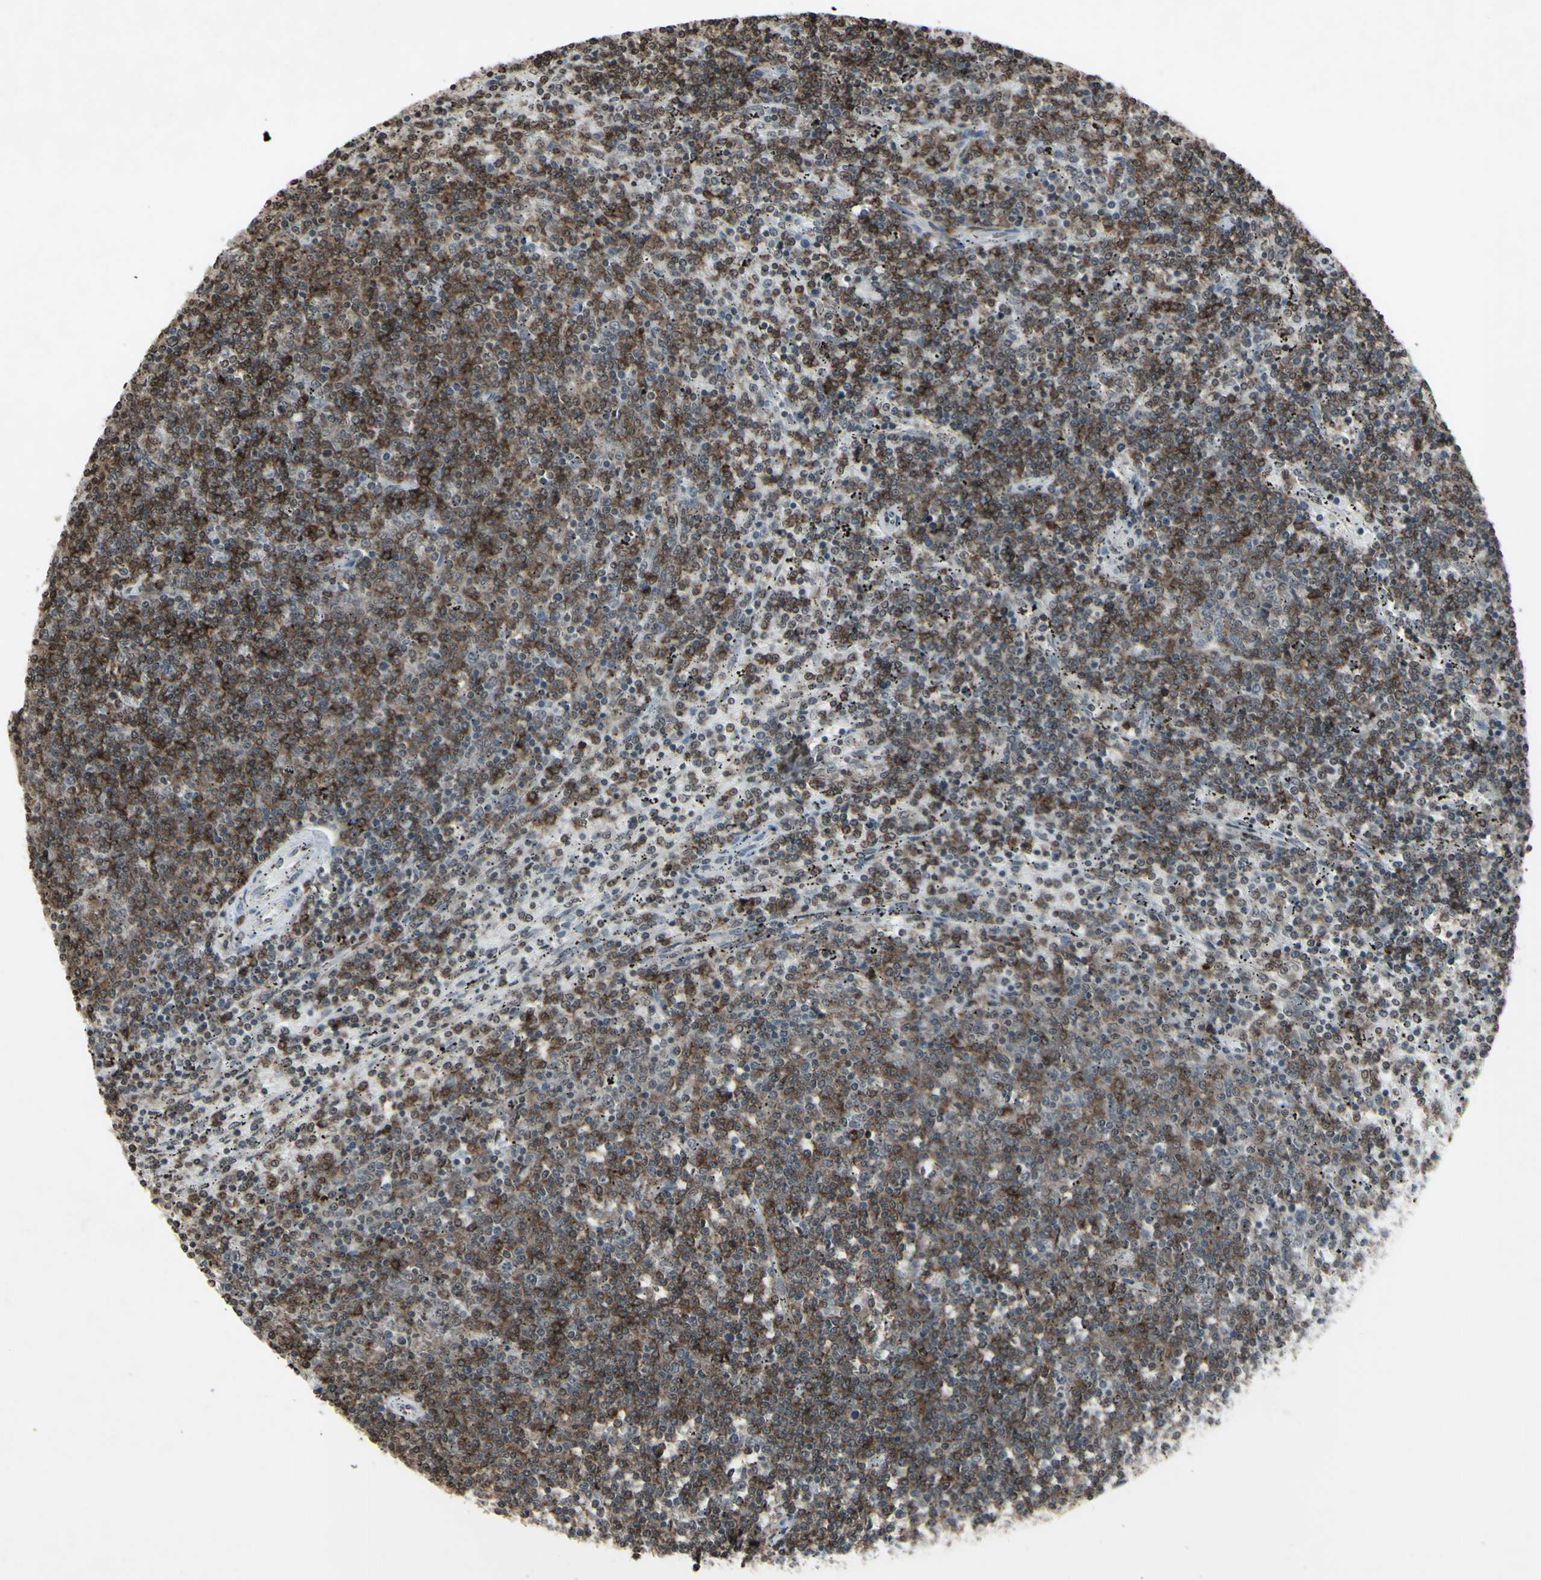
{"staining": {"intensity": "strong", "quantity": ">75%", "location": "cytoplasmic/membranous"}, "tissue": "lymphoma", "cell_type": "Tumor cells", "image_type": "cancer", "snomed": [{"axis": "morphology", "description": "Malignant lymphoma, non-Hodgkin's type, Low grade"}, {"axis": "topography", "description": "Spleen"}], "caption": "High-power microscopy captured an immunohistochemistry (IHC) photomicrograph of lymphoma, revealing strong cytoplasmic/membranous staining in about >75% of tumor cells.", "gene": "CD79B", "patient": {"sex": "female", "age": 50}}